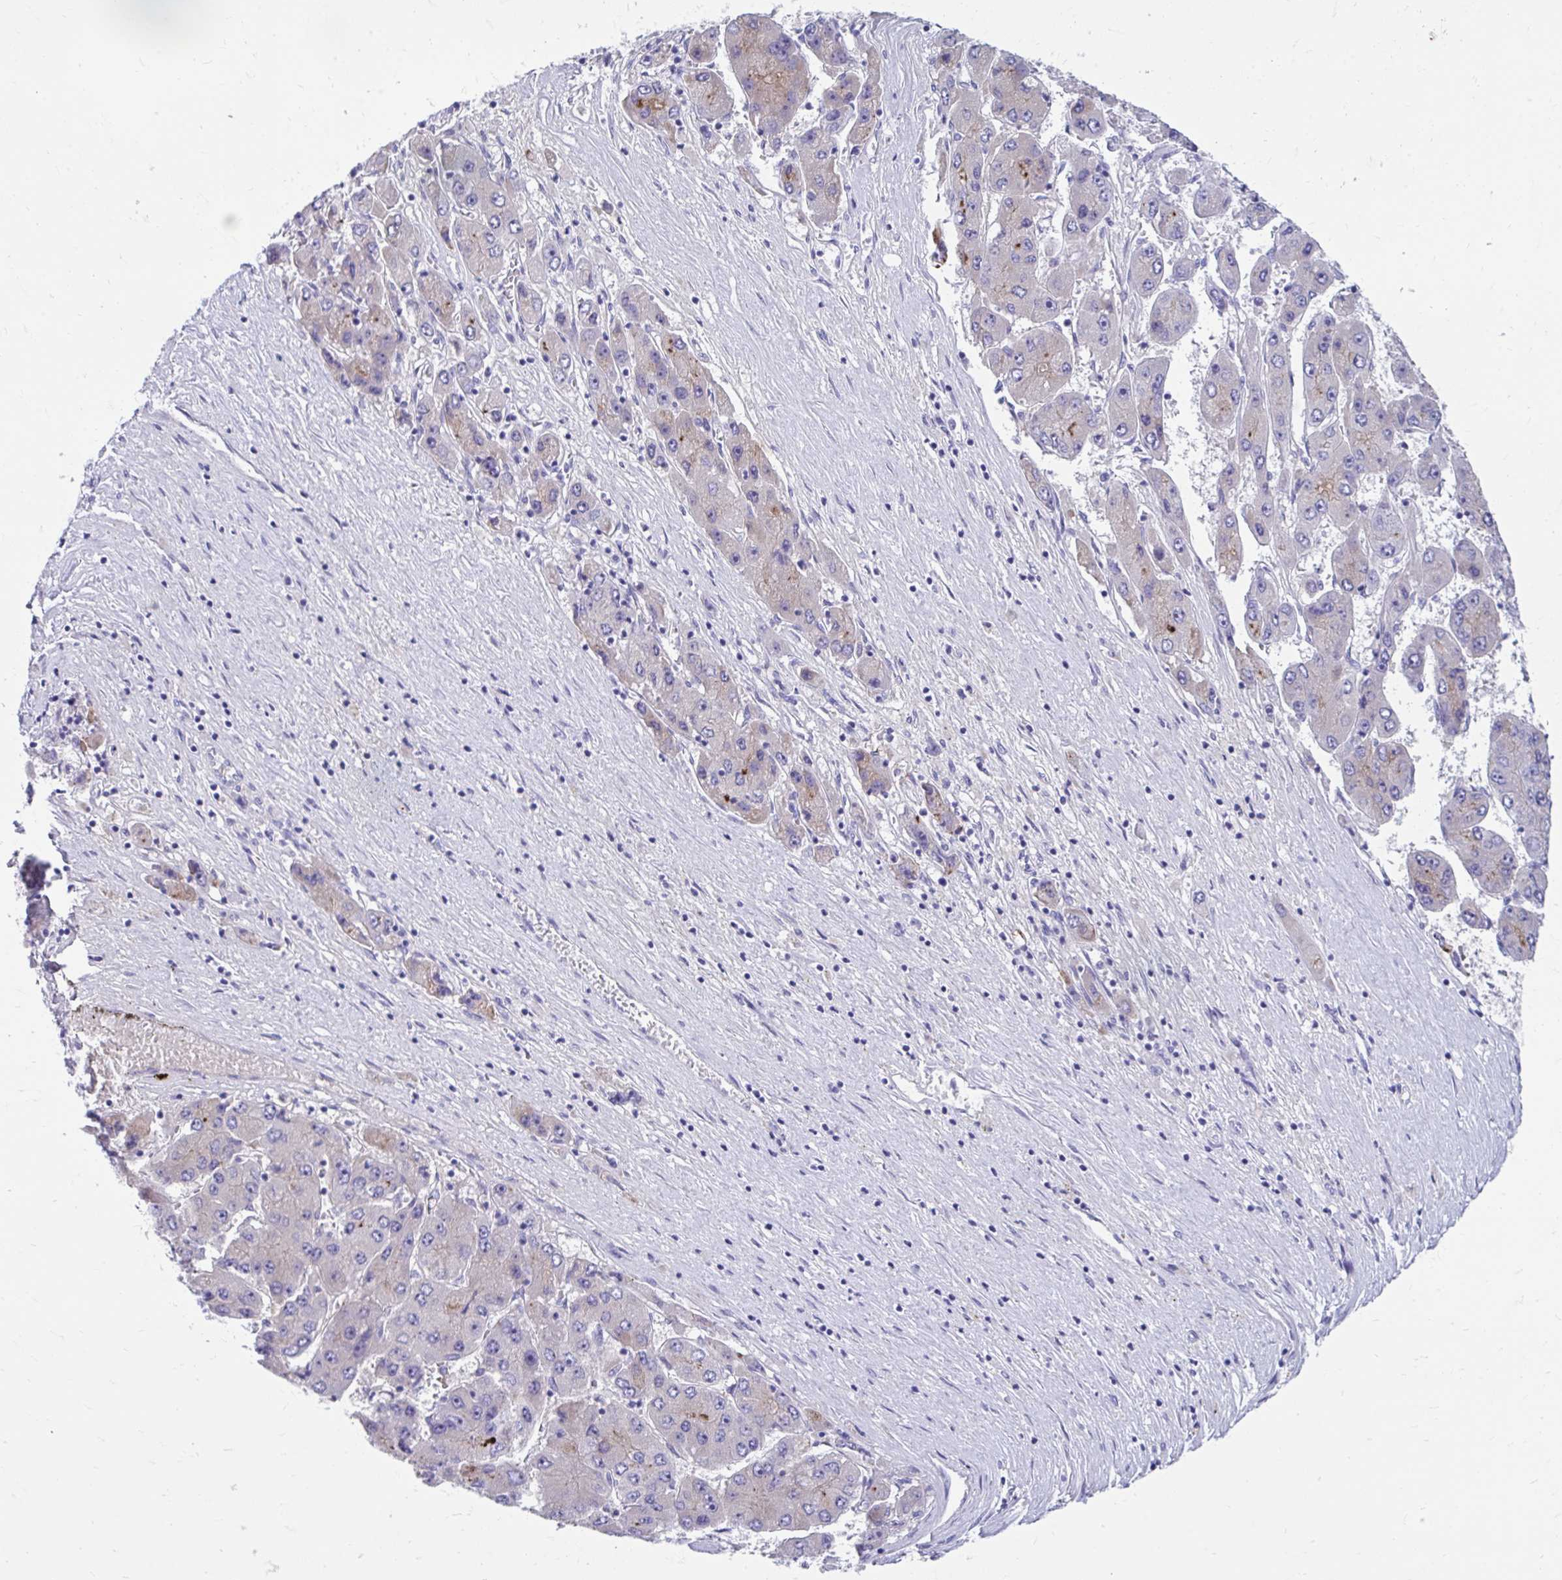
{"staining": {"intensity": "negative", "quantity": "none", "location": "none"}, "tissue": "liver cancer", "cell_type": "Tumor cells", "image_type": "cancer", "snomed": [{"axis": "morphology", "description": "Carcinoma, Hepatocellular, NOS"}, {"axis": "topography", "description": "Liver"}], "caption": "Immunohistochemistry histopathology image of neoplastic tissue: human liver cancer (hepatocellular carcinoma) stained with DAB (3,3'-diaminobenzidine) shows no significant protein staining in tumor cells.", "gene": "SMIM9", "patient": {"sex": "female", "age": 61}}